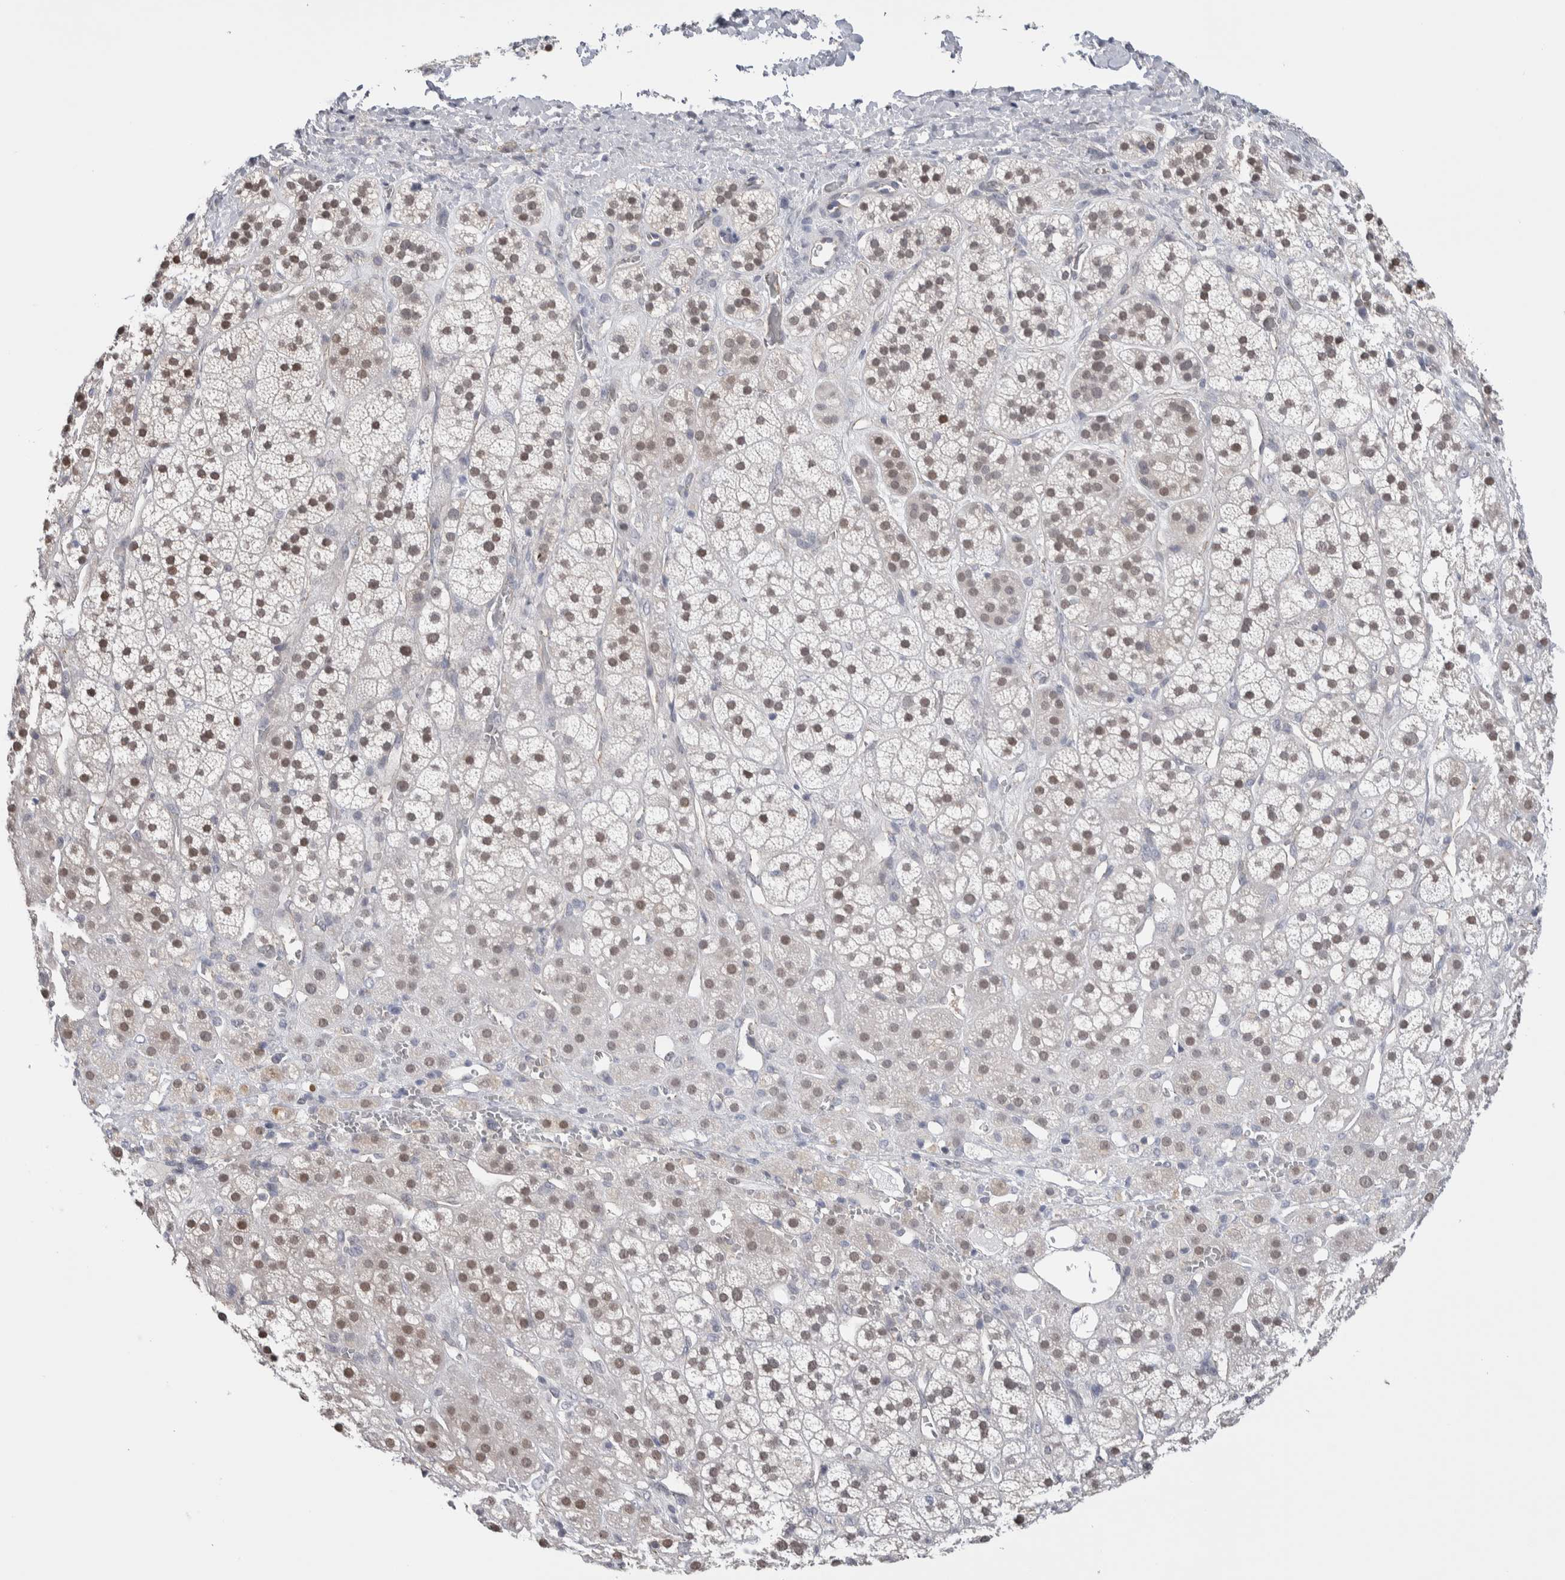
{"staining": {"intensity": "moderate", "quantity": ">75%", "location": "nuclear"}, "tissue": "adrenal gland", "cell_type": "Glandular cells", "image_type": "normal", "snomed": [{"axis": "morphology", "description": "Normal tissue, NOS"}, {"axis": "topography", "description": "Adrenal gland"}], "caption": "Human adrenal gland stained with a protein marker demonstrates moderate staining in glandular cells.", "gene": "ZBTB49", "patient": {"sex": "male", "age": 56}}